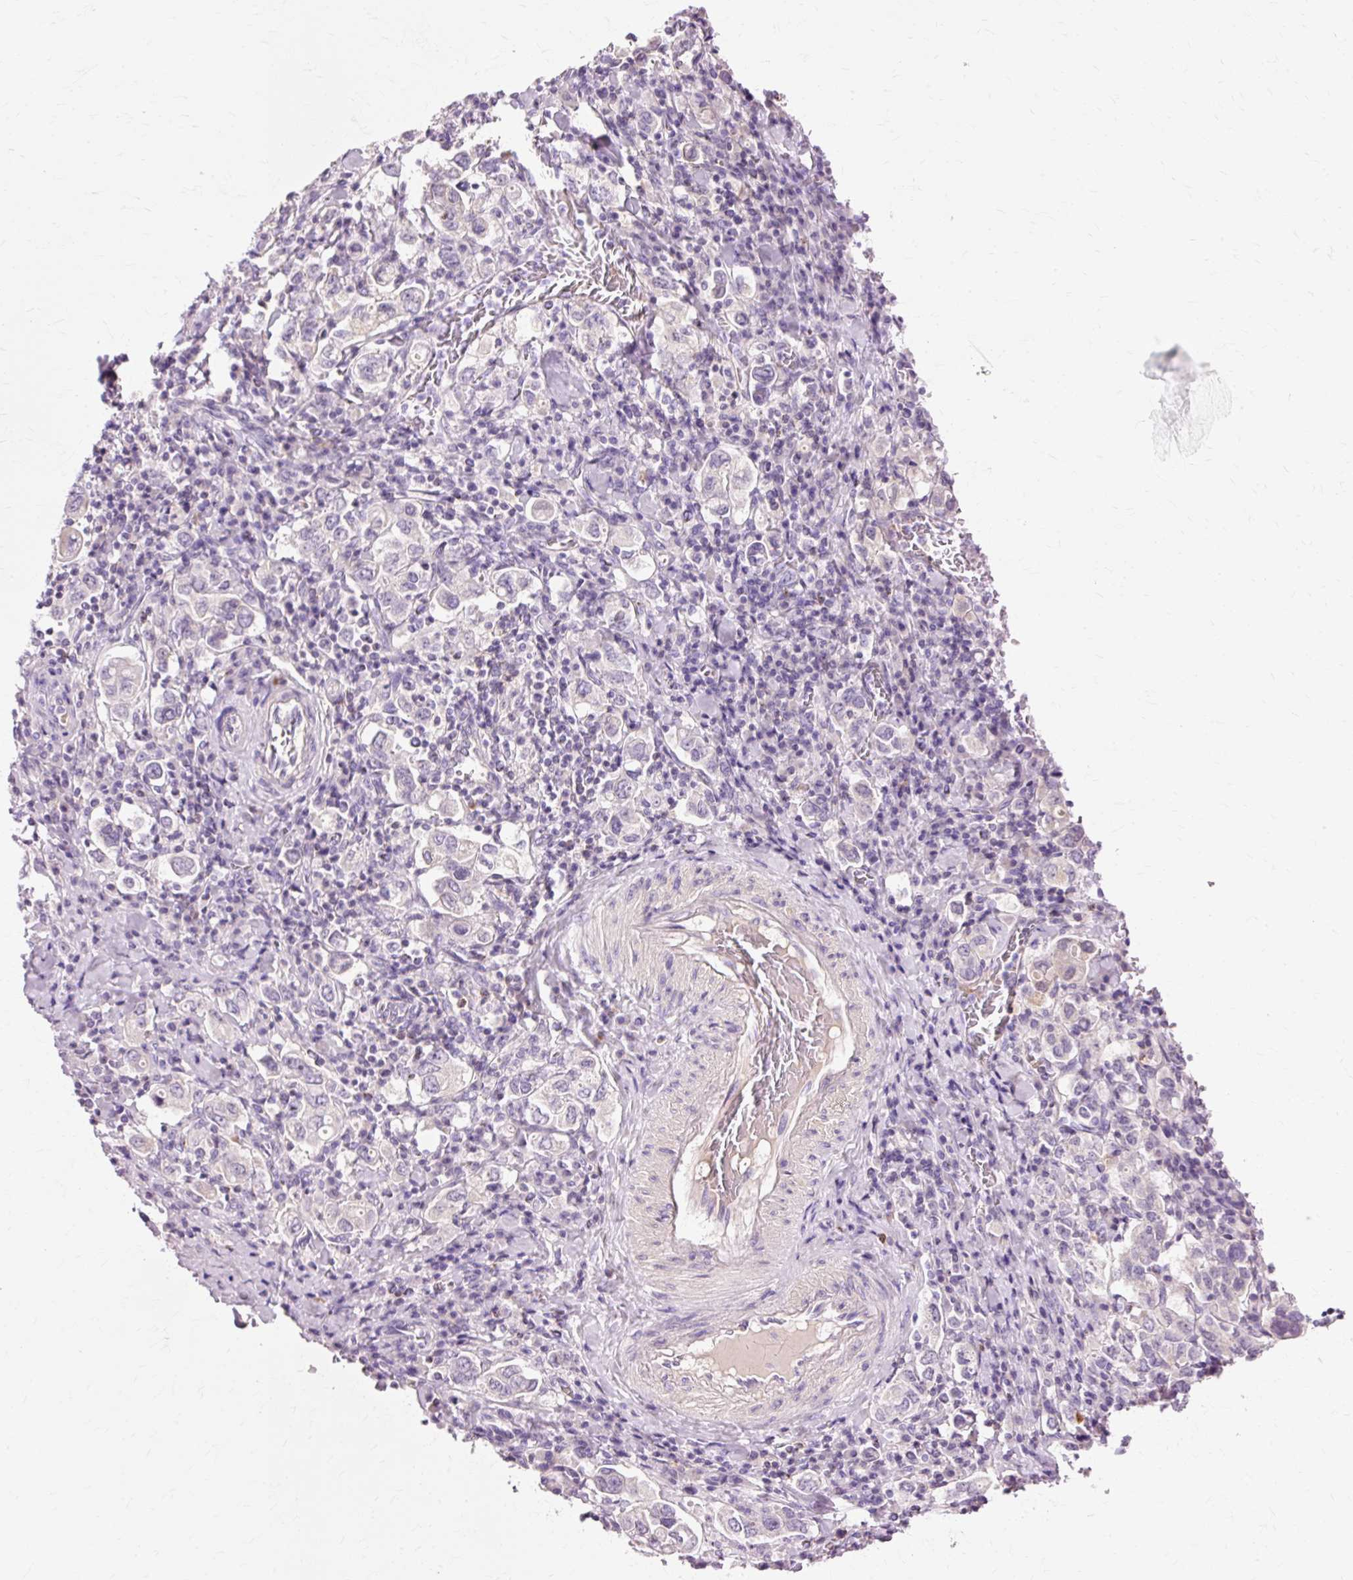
{"staining": {"intensity": "negative", "quantity": "none", "location": "none"}, "tissue": "stomach cancer", "cell_type": "Tumor cells", "image_type": "cancer", "snomed": [{"axis": "morphology", "description": "Adenocarcinoma, NOS"}, {"axis": "topography", "description": "Stomach, upper"}], "caption": "DAB immunohistochemical staining of human adenocarcinoma (stomach) shows no significant staining in tumor cells. The staining was performed using DAB to visualize the protein expression in brown, while the nuclei were stained in blue with hematoxylin (Magnification: 20x).", "gene": "VN1R2", "patient": {"sex": "male", "age": 62}}